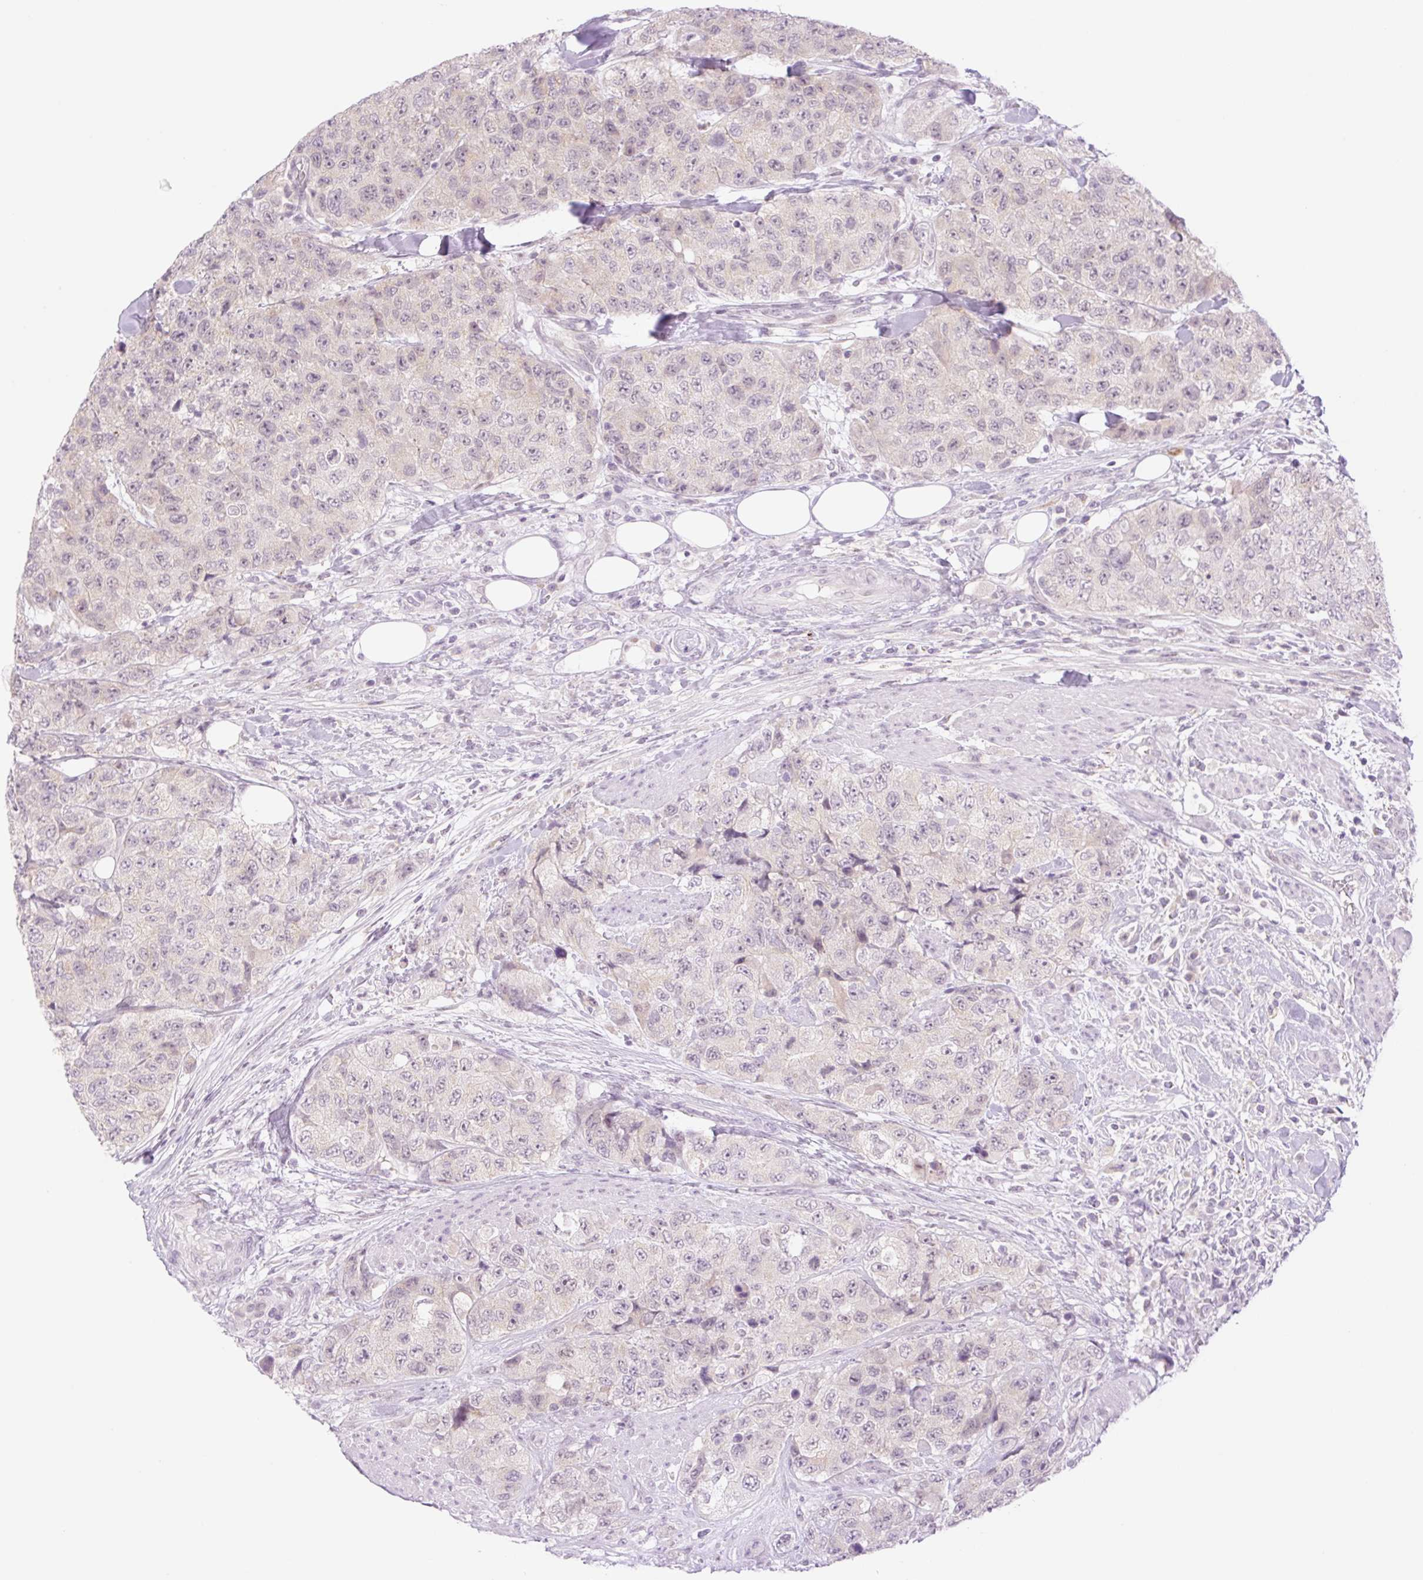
{"staining": {"intensity": "negative", "quantity": "none", "location": "none"}, "tissue": "urothelial cancer", "cell_type": "Tumor cells", "image_type": "cancer", "snomed": [{"axis": "morphology", "description": "Urothelial carcinoma, High grade"}, {"axis": "topography", "description": "Urinary bladder"}], "caption": "A photomicrograph of urothelial cancer stained for a protein demonstrates no brown staining in tumor cells.", "gene": "SPRYD4", "patient": {"sex": "female", "age": 78}}